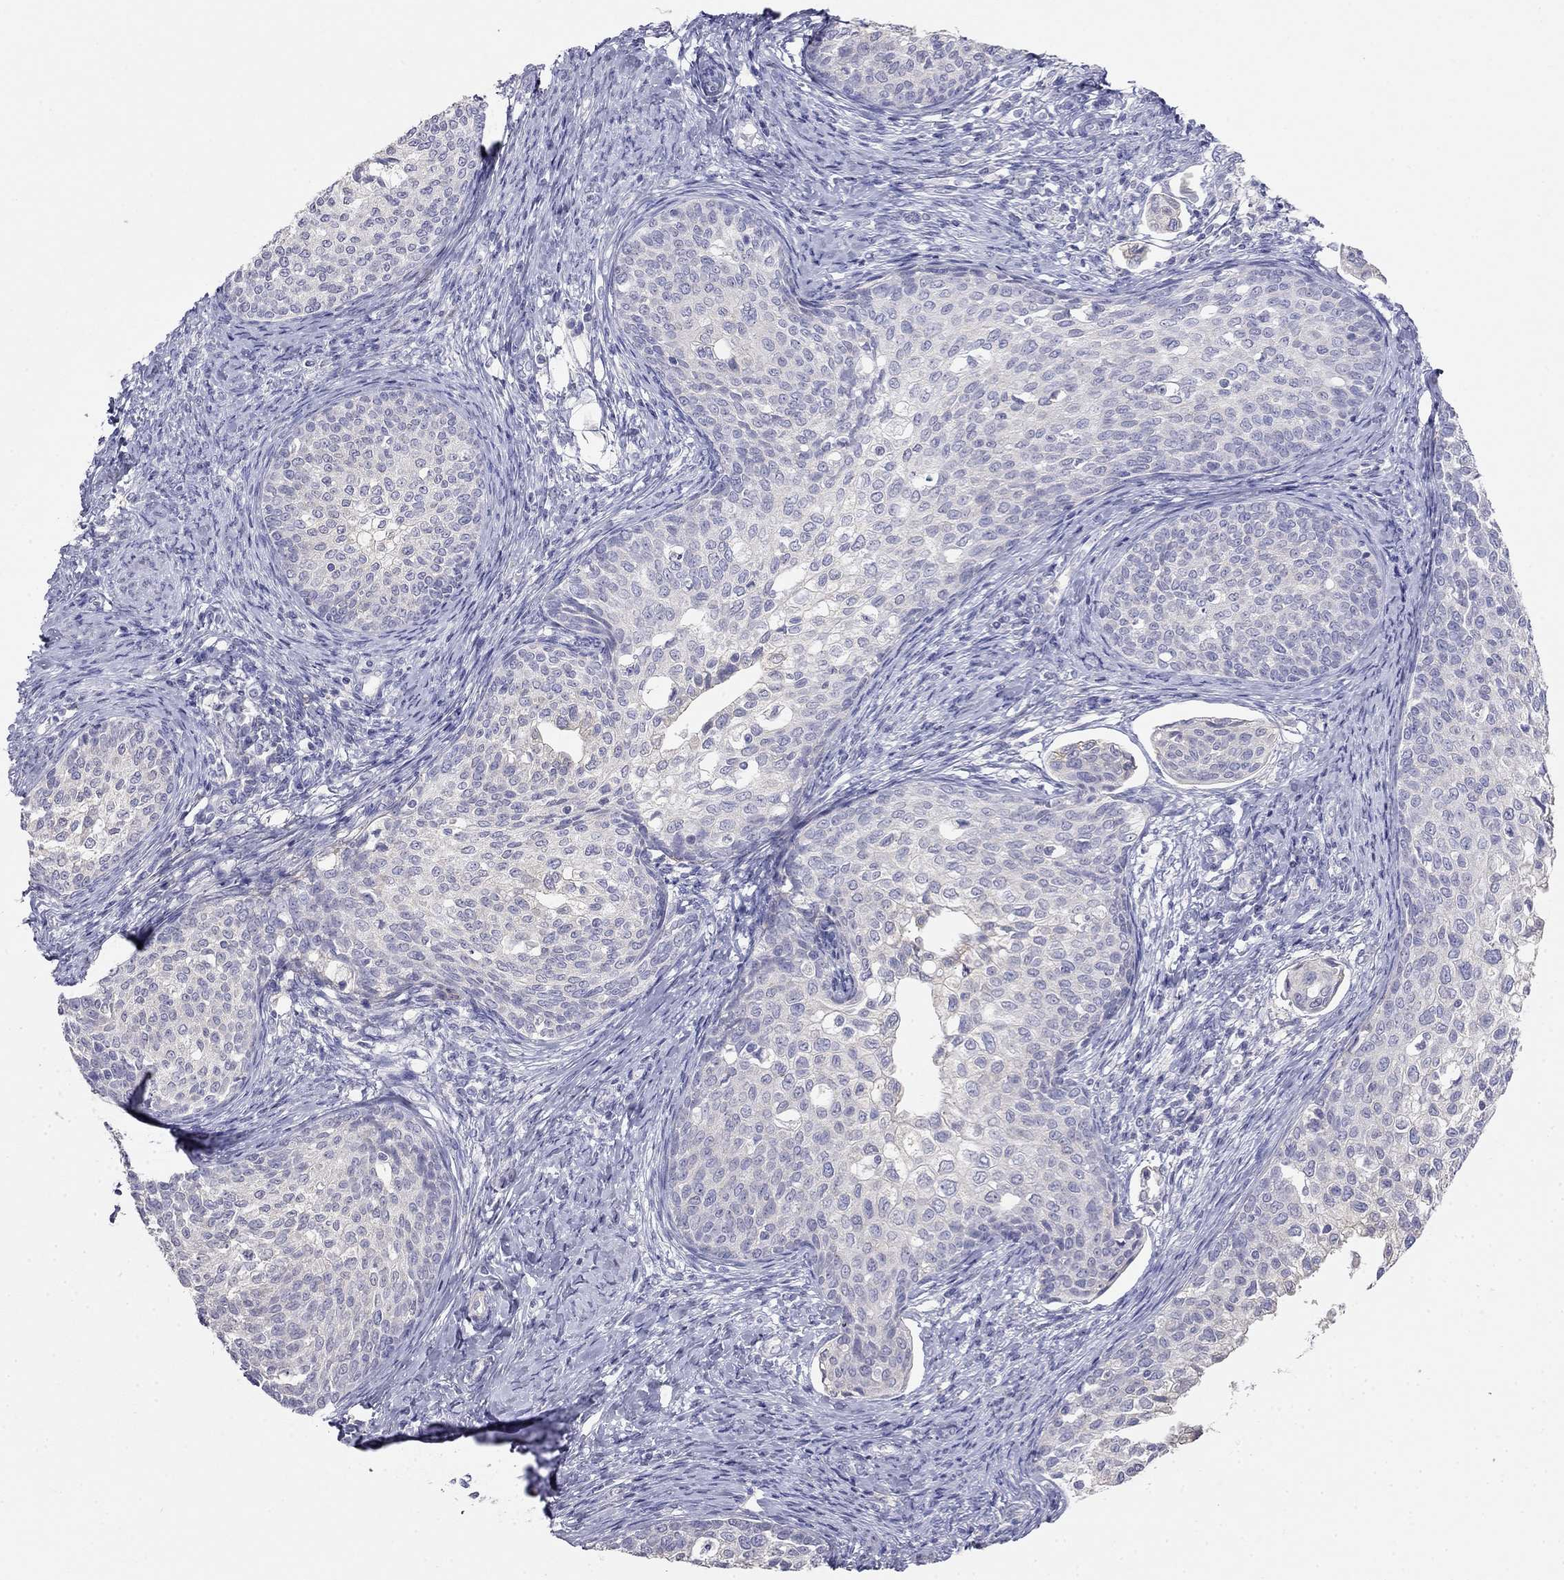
{"staining": {"intensity": "negative", "quantity": "none", "location": "none"}, "tissue": "cervical cancer", "cell_type": "Tumor cells", "image_type": "cancer", "snomed": [{"axis": "morphology", "description": "Squamous cell carcinoma, NOS"}, {"axis": "topography", "description": "Cervix"}], "caption": "This is a photomicrograph of immunohistochemistry staining of squamous cell carcinoma (cervical), which shows no staining in tumor cells. (DAB (3,3'-diaminobenzidine) IHC with hematoxylin counter stain).", "gene": "LY6H", "patient": {"sex": "female", "age": 51}}